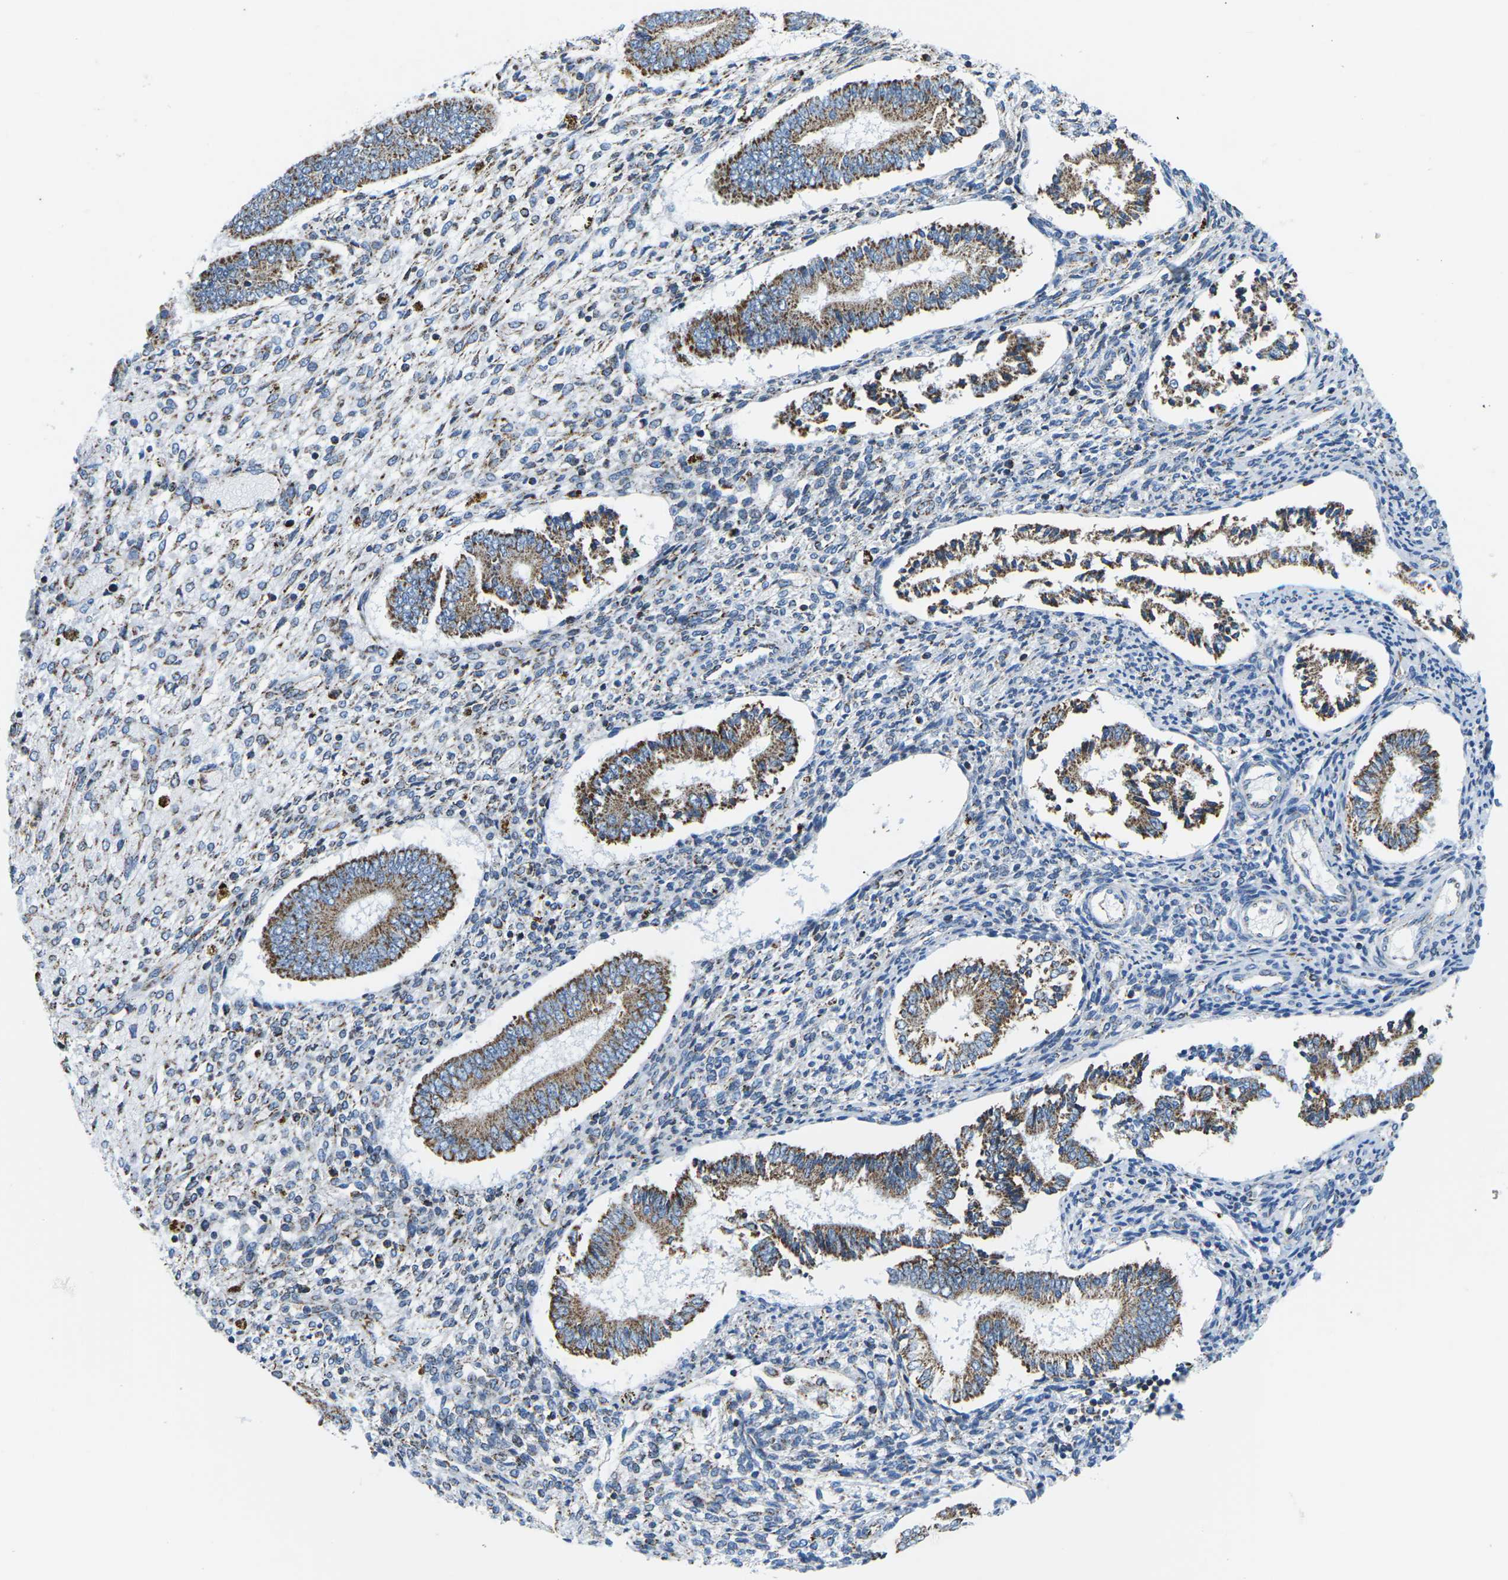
{"staining": {"intensity": "moderate", "quantity": "25%-75%", "location": "cytoplasmic/membranous"}, "tissue": "endometrium", "cell_type": "Cells in endometrial stroma", "image_type": "normal", "snomed": [{"axis": "morphology", "description": "Normal tissue, NOS"}, {"axis": "topography", "description": "Endometrium"}], "caption": "Immunohistochemistry (IHC) photomicrograph of unremarkable endometrium: human endometrium stained using immunohistochemistry (IHC) shows medium levels of moderate protein expression localized specifically in the cytoplasmic/membranous of cells in endometrial stroma, appearing as a cytoplasmic/membranous brown color.", "gene": "COX6C", "patient": {"sex": "female", "age": 42}}